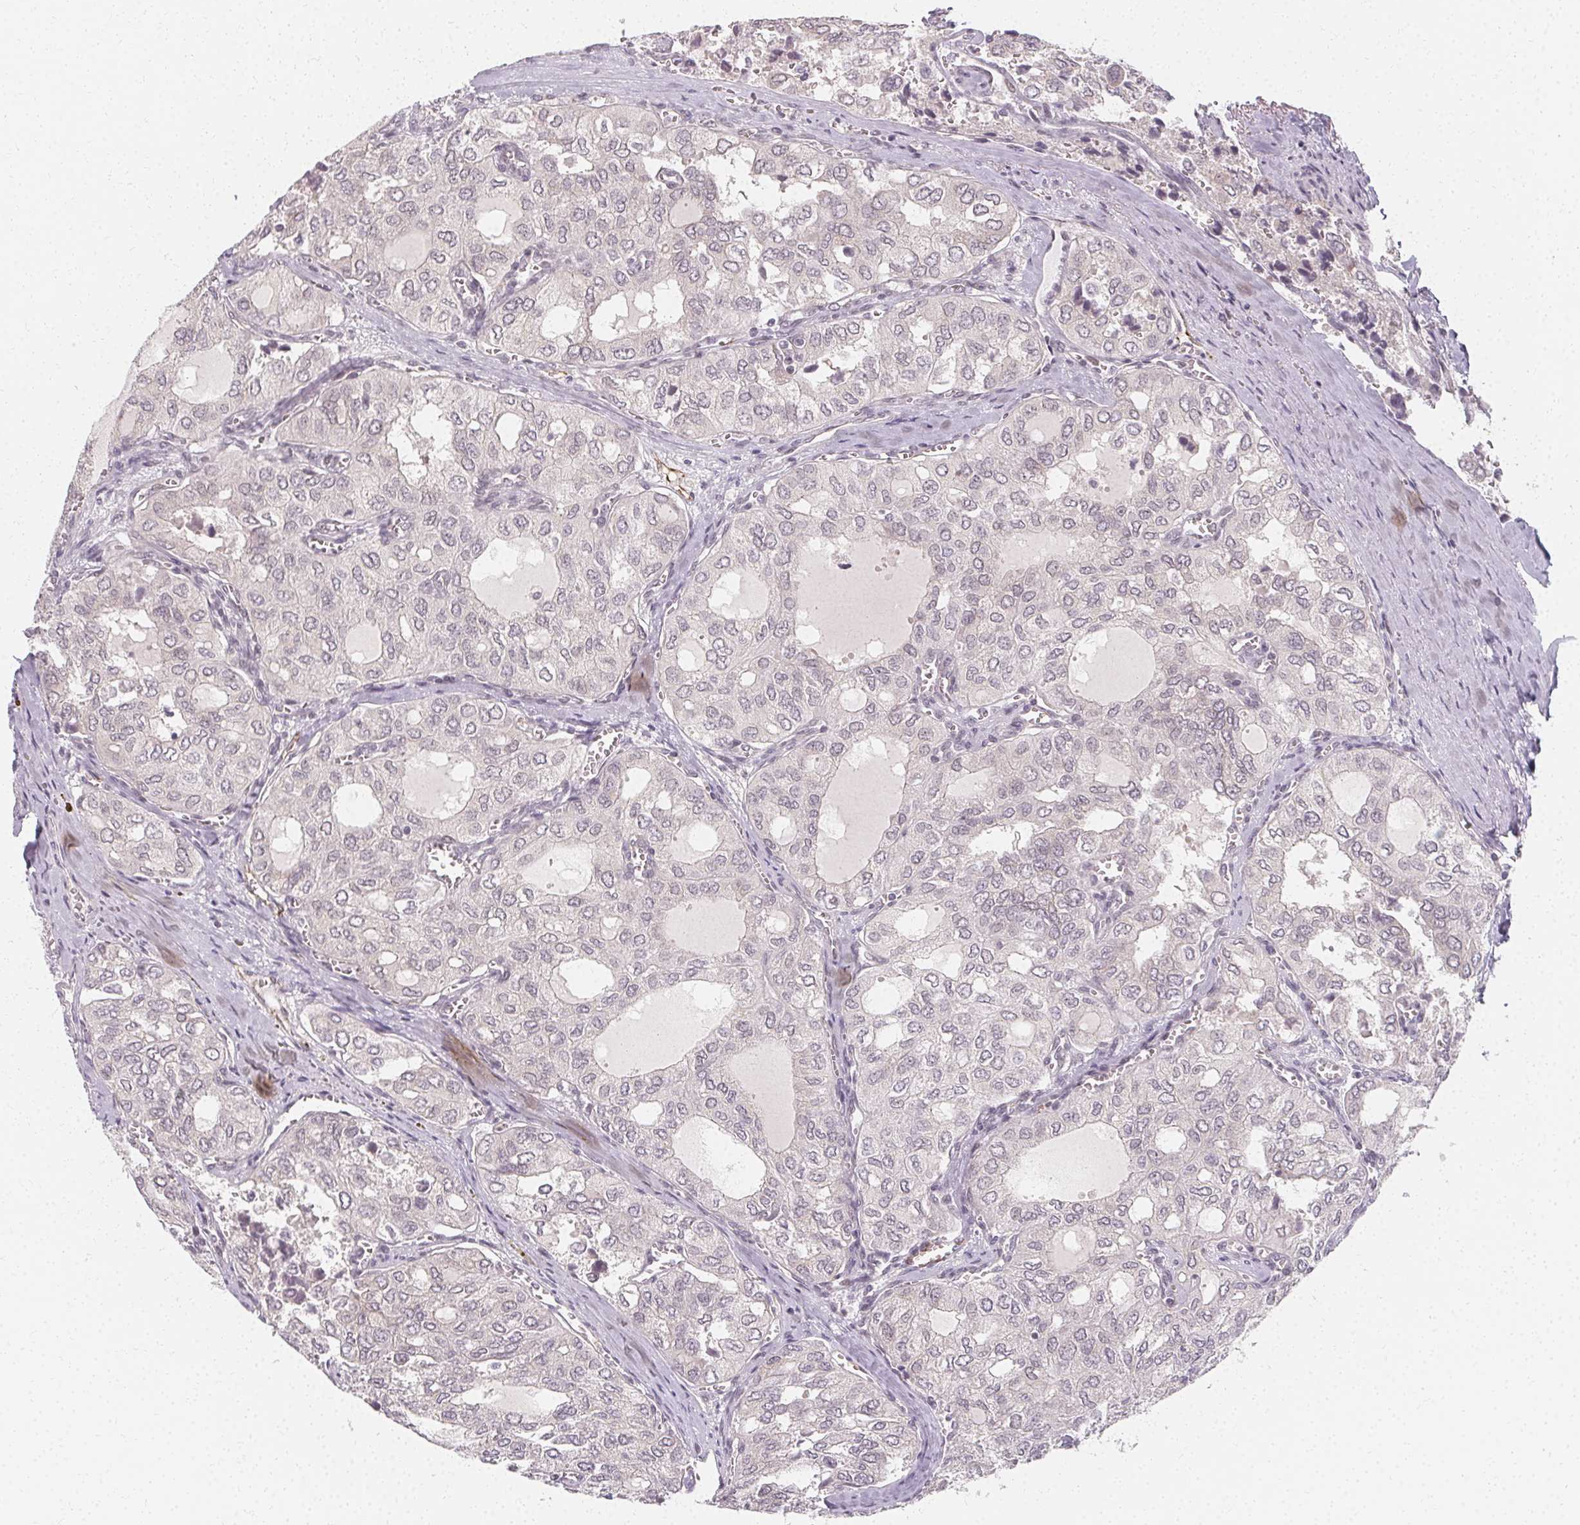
{"staining": {"intensity": "negative", "quantity": "none", "location": "none"}, "tissue": "thyroid cancer", "cell_type": "Tumor cells", "image_type": "cancer", "snomed": [{"axis": "morphology", "description": "Follicular adenoma carcinoma, NOS"}, {"axis": "topography", "description": "Thyroid gland"}], "caption": "DAB (3,3'-diaminobenzidine) immunohistochemical staining of follicular adenoma carcinoma (thyroid) displays no significant positivity in tumor cells.", "gene": "CLCNKB", "patient": {"sex": "male", "age": 75}}